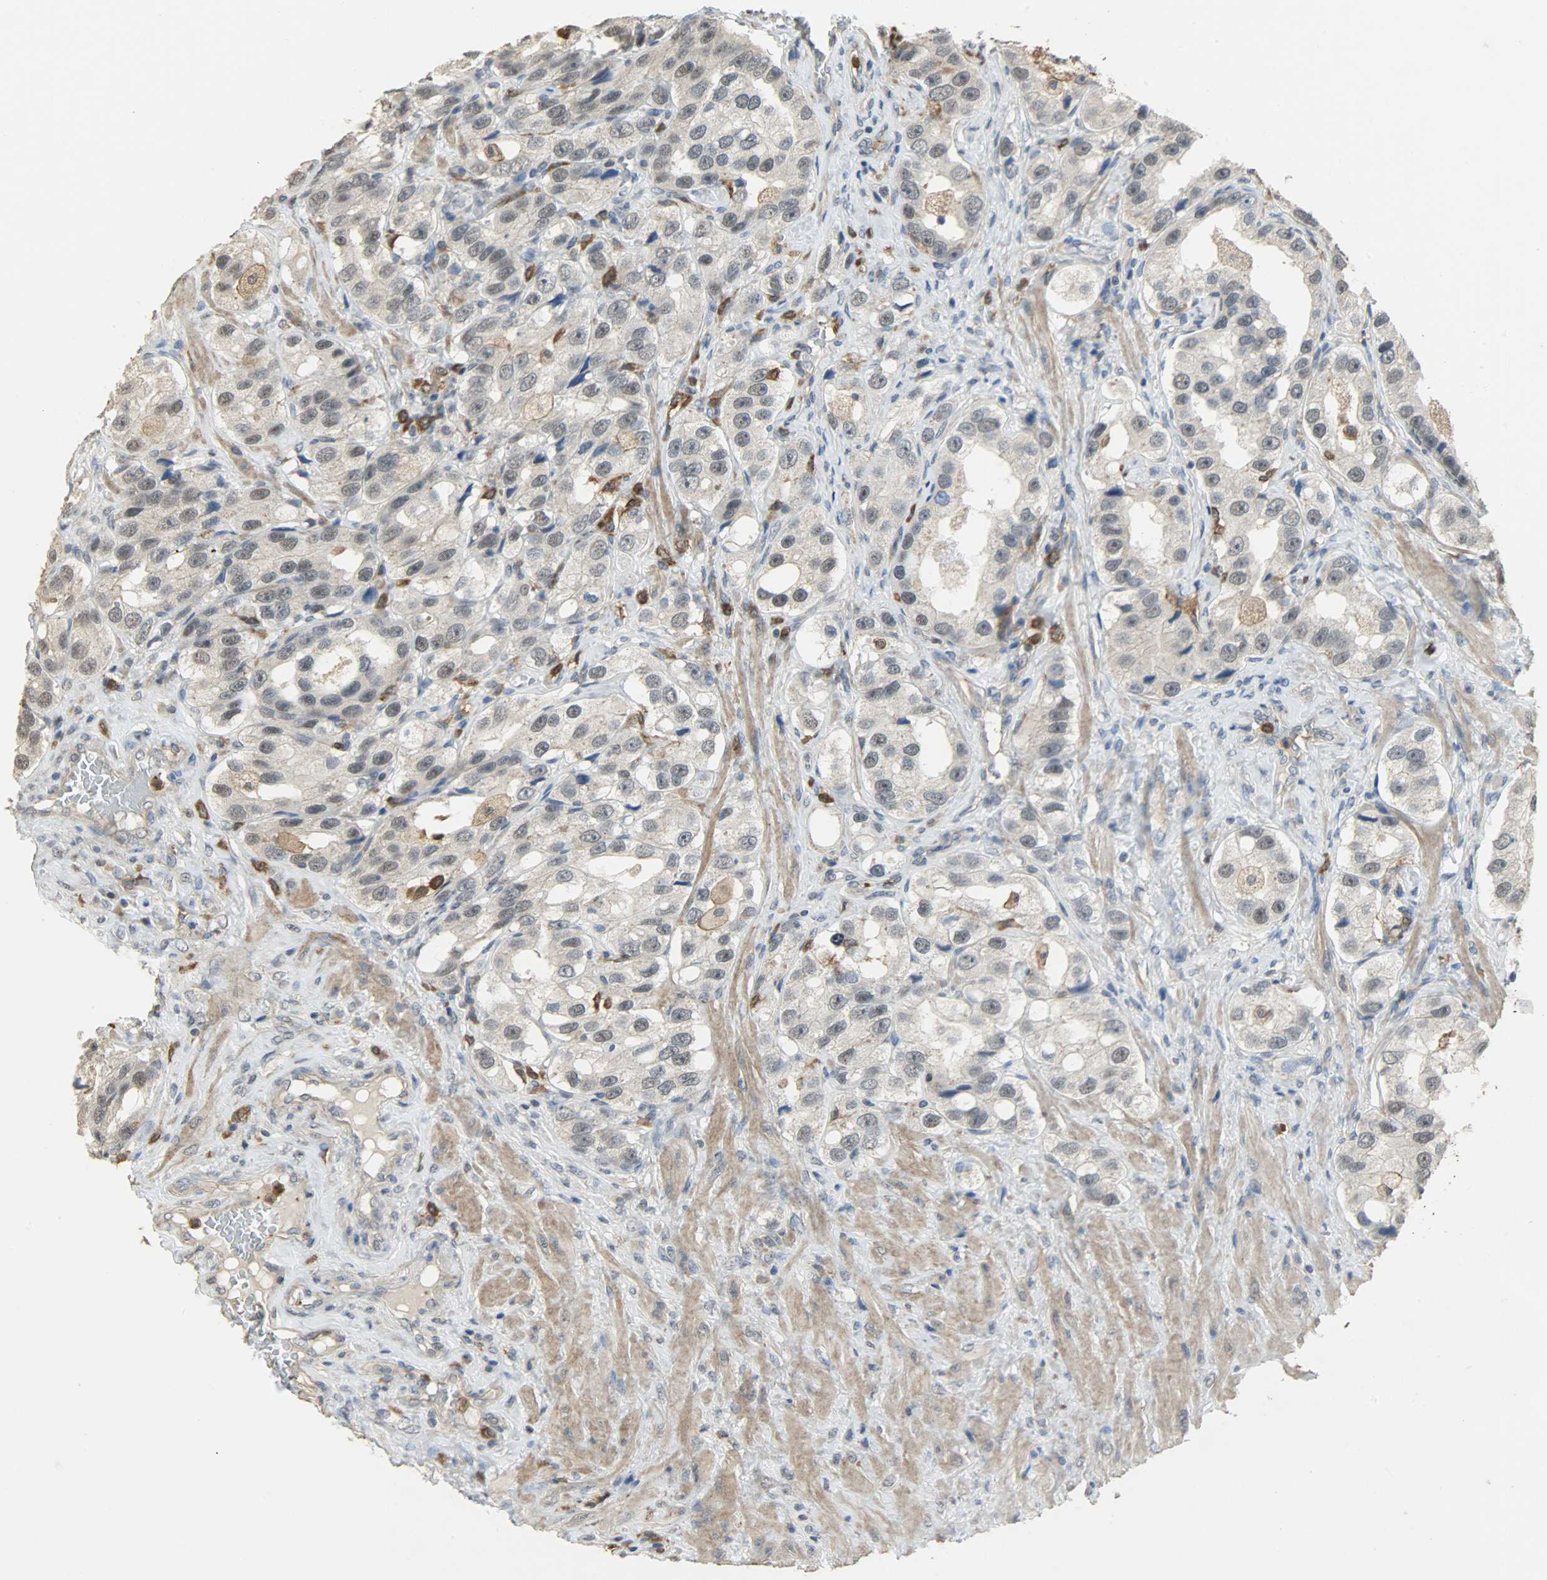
{"staining": {"intensity": "weak", "quantity": "<25%", "location": "cytoplasmic/membranous"}, "tissue": "prostate cancer", "cell_type": "Tumor cells", "image_type": "cancer", "snomed": [{"axis": "morphology", "description": "Adenocarcinoma, High grade"}, {"axis": "topography", "description": "Prostate"}], "caption": "This is a micrograph of IHC staining of prostate cancer (adenocarcinoma (high-grade)), which shows no positivity in tumor cells.", "gene": "SKAP2", "patient": {"sex": "male", "age": 63}}